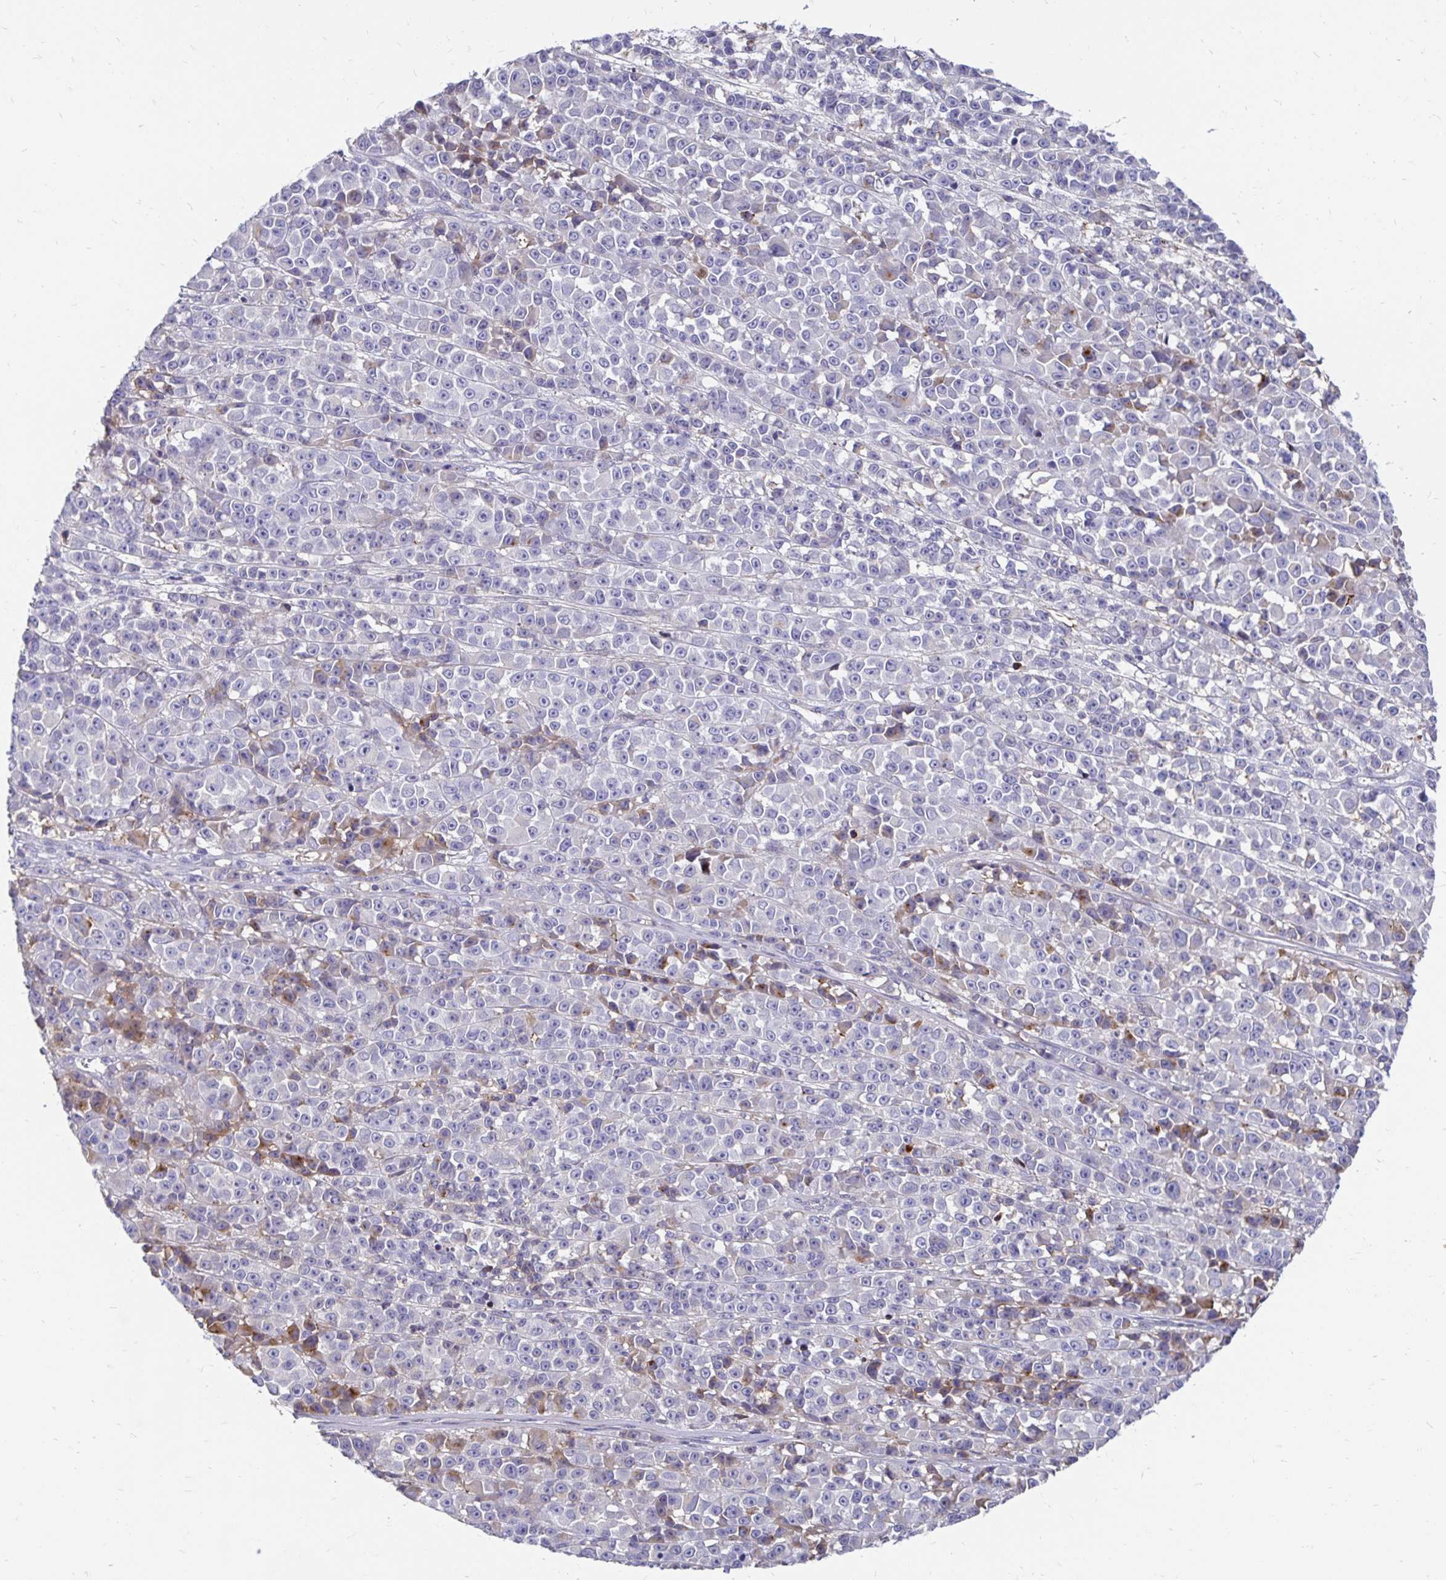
{"staining": {"intensity": "negative", "quantity": "none", "location": "none"}, "tissue": "melanoma", "cell_type": "Tumor cells", "image_type": "cancer", "snomed": [{"axis": "morphology", "description": "Malignant melanoma, NOS"}, {"axis": "topography", "description": "Skin"}, {"axis": "topography", "description": "Skin of back"}], "caption": "Immunohistochemistry (IHC) of human malignant melanoma reveals no expression in tumor cells.", "gene": "CDKL1", "patient": {"sex": "male", "age": 91}}